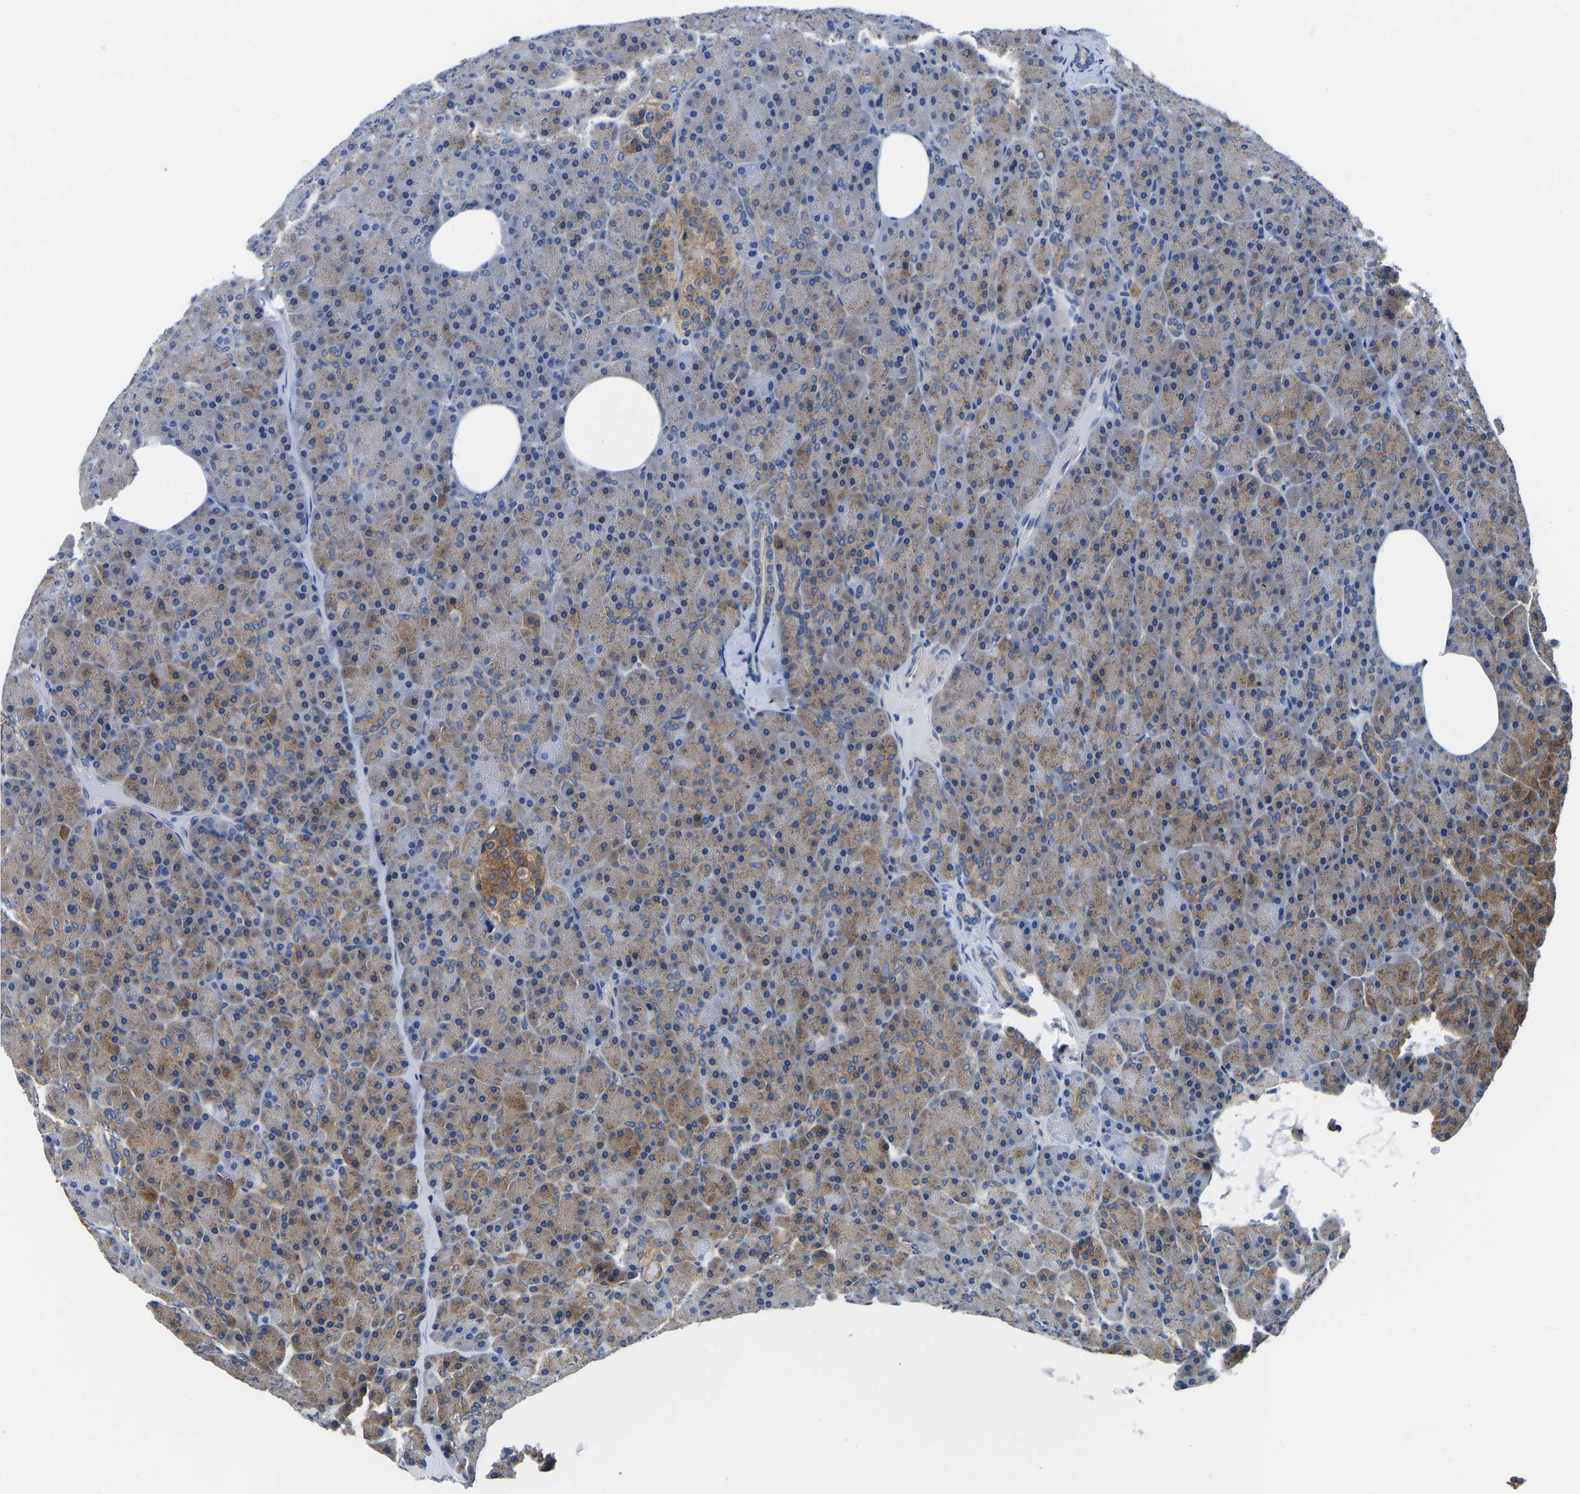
{"staining": {"intensity": "strong", "quantity": "25%-75%", "location": "cytoplasmic/membranous"}, "tissue": "pancreas", "cell_type": "Exocrine glandular cells", "image_type": "normal", "snomed": [{"axis": "morphology", "description": "Normal tissue, NOS"}, {"axis": "topography", "description": "Pancreas"}], "caption": "A high amount of strong cytoplasmic/membranous positivity is identified in about 25%-75% of exocrine glandular cells in benign pancreas. Ihc stains the protein in brown and the nuclei are stained blue.", "gene": "TFG", "patient": {"sex": "female", "age": 35}}